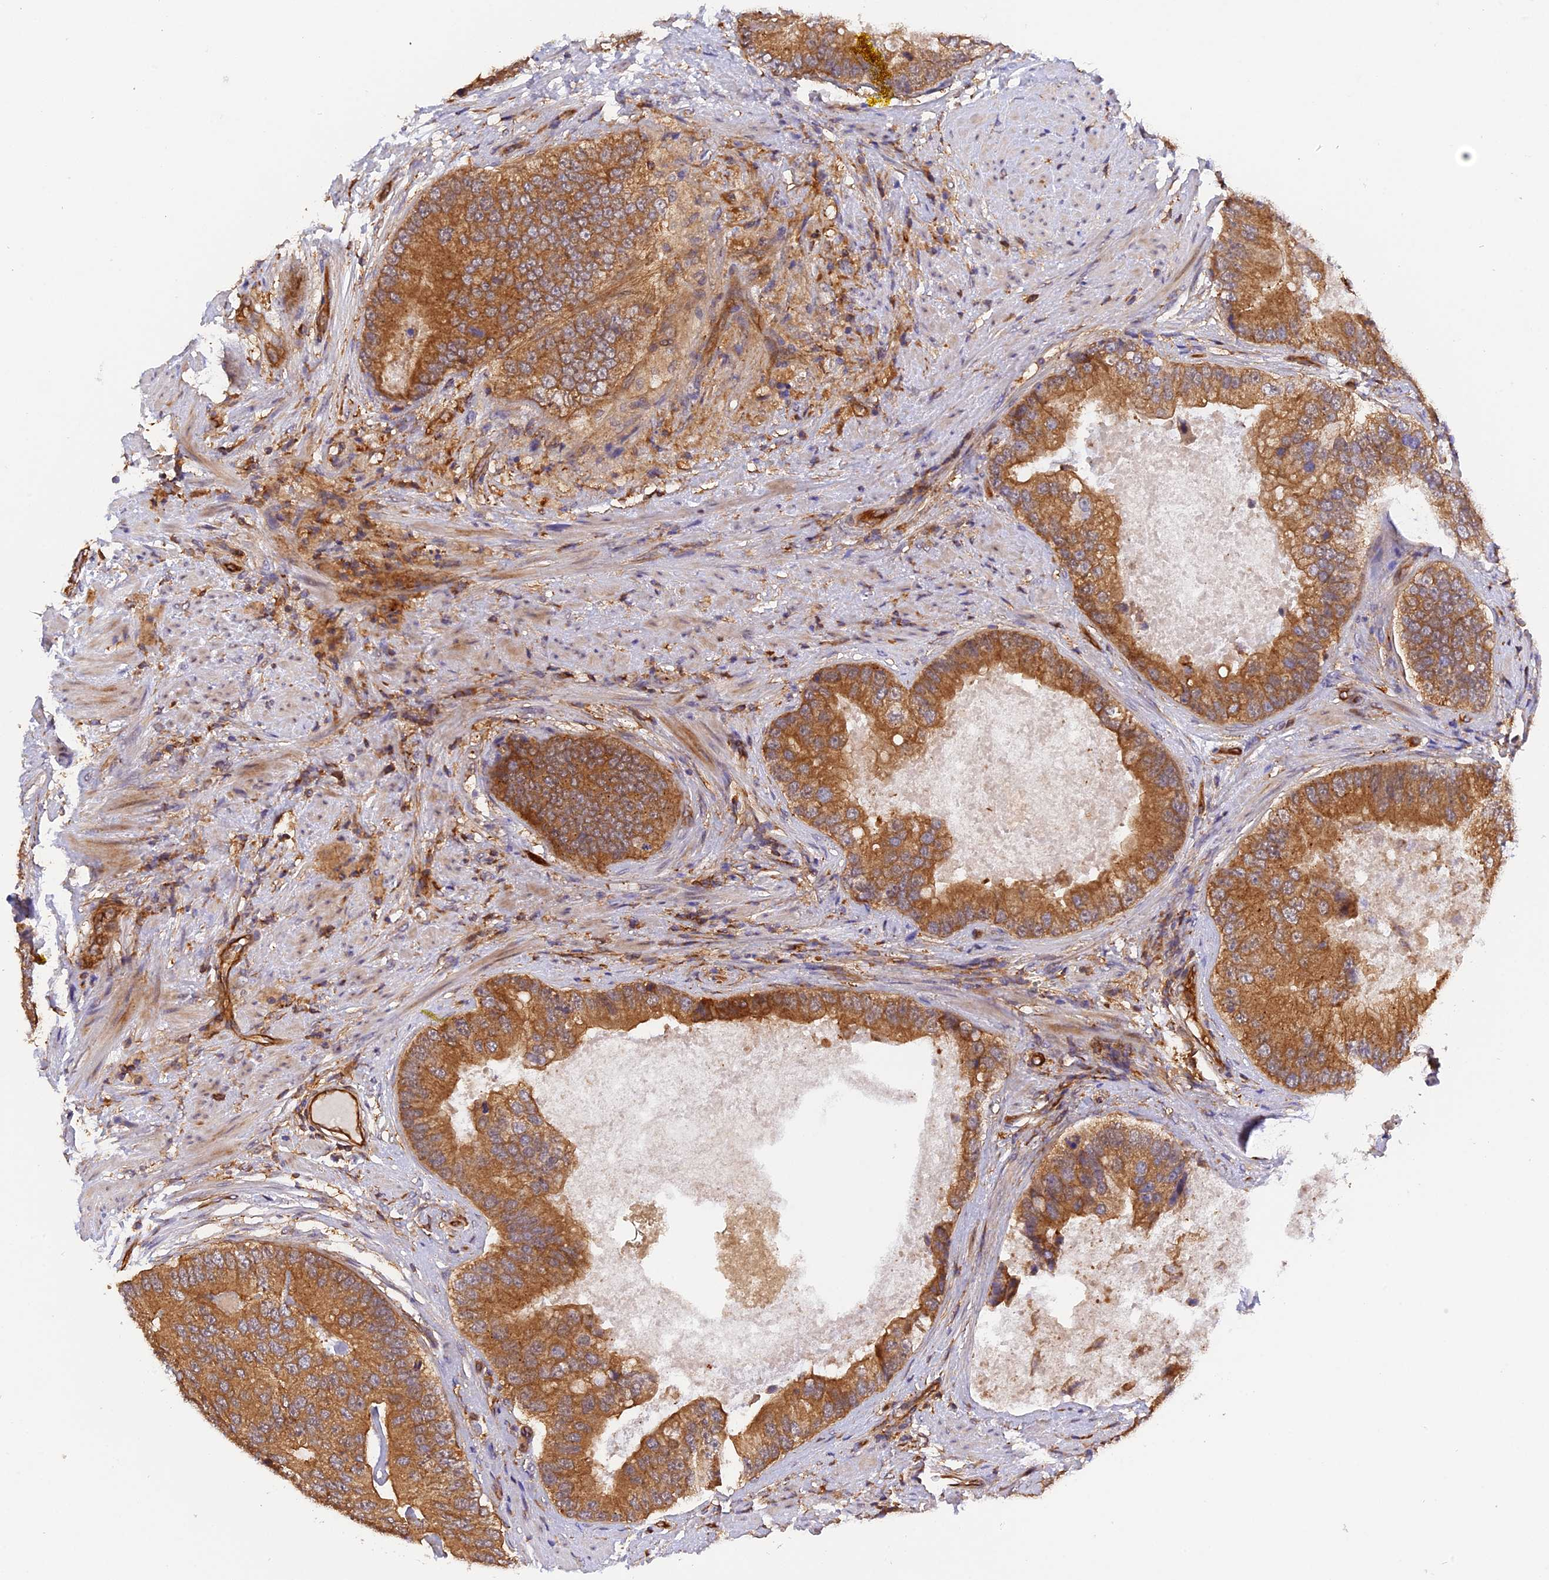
{"staining": {"intensity": "moderate", "quantity": ">75%", "location": "cytoplasmic/membranous"}, "tissue": "prostate cancer", "cell_type": "Tumor cells", "image_type": "cancer", "snomed": [{"axis": "morphology", "description": "Adenocarcinoma, High grade"}, {"axis": "topography", "description": "Prostate"}], "caption": "Prostate cancer (adenocarcinoma (high-grade)) was stained to show a protein in brown. There is medium levels of moderate cytoplasmic/membranous positivity in about >75% of tumor cells.", "gene": "C5orf22", "patient": {"sex": "male", "age": 70}}